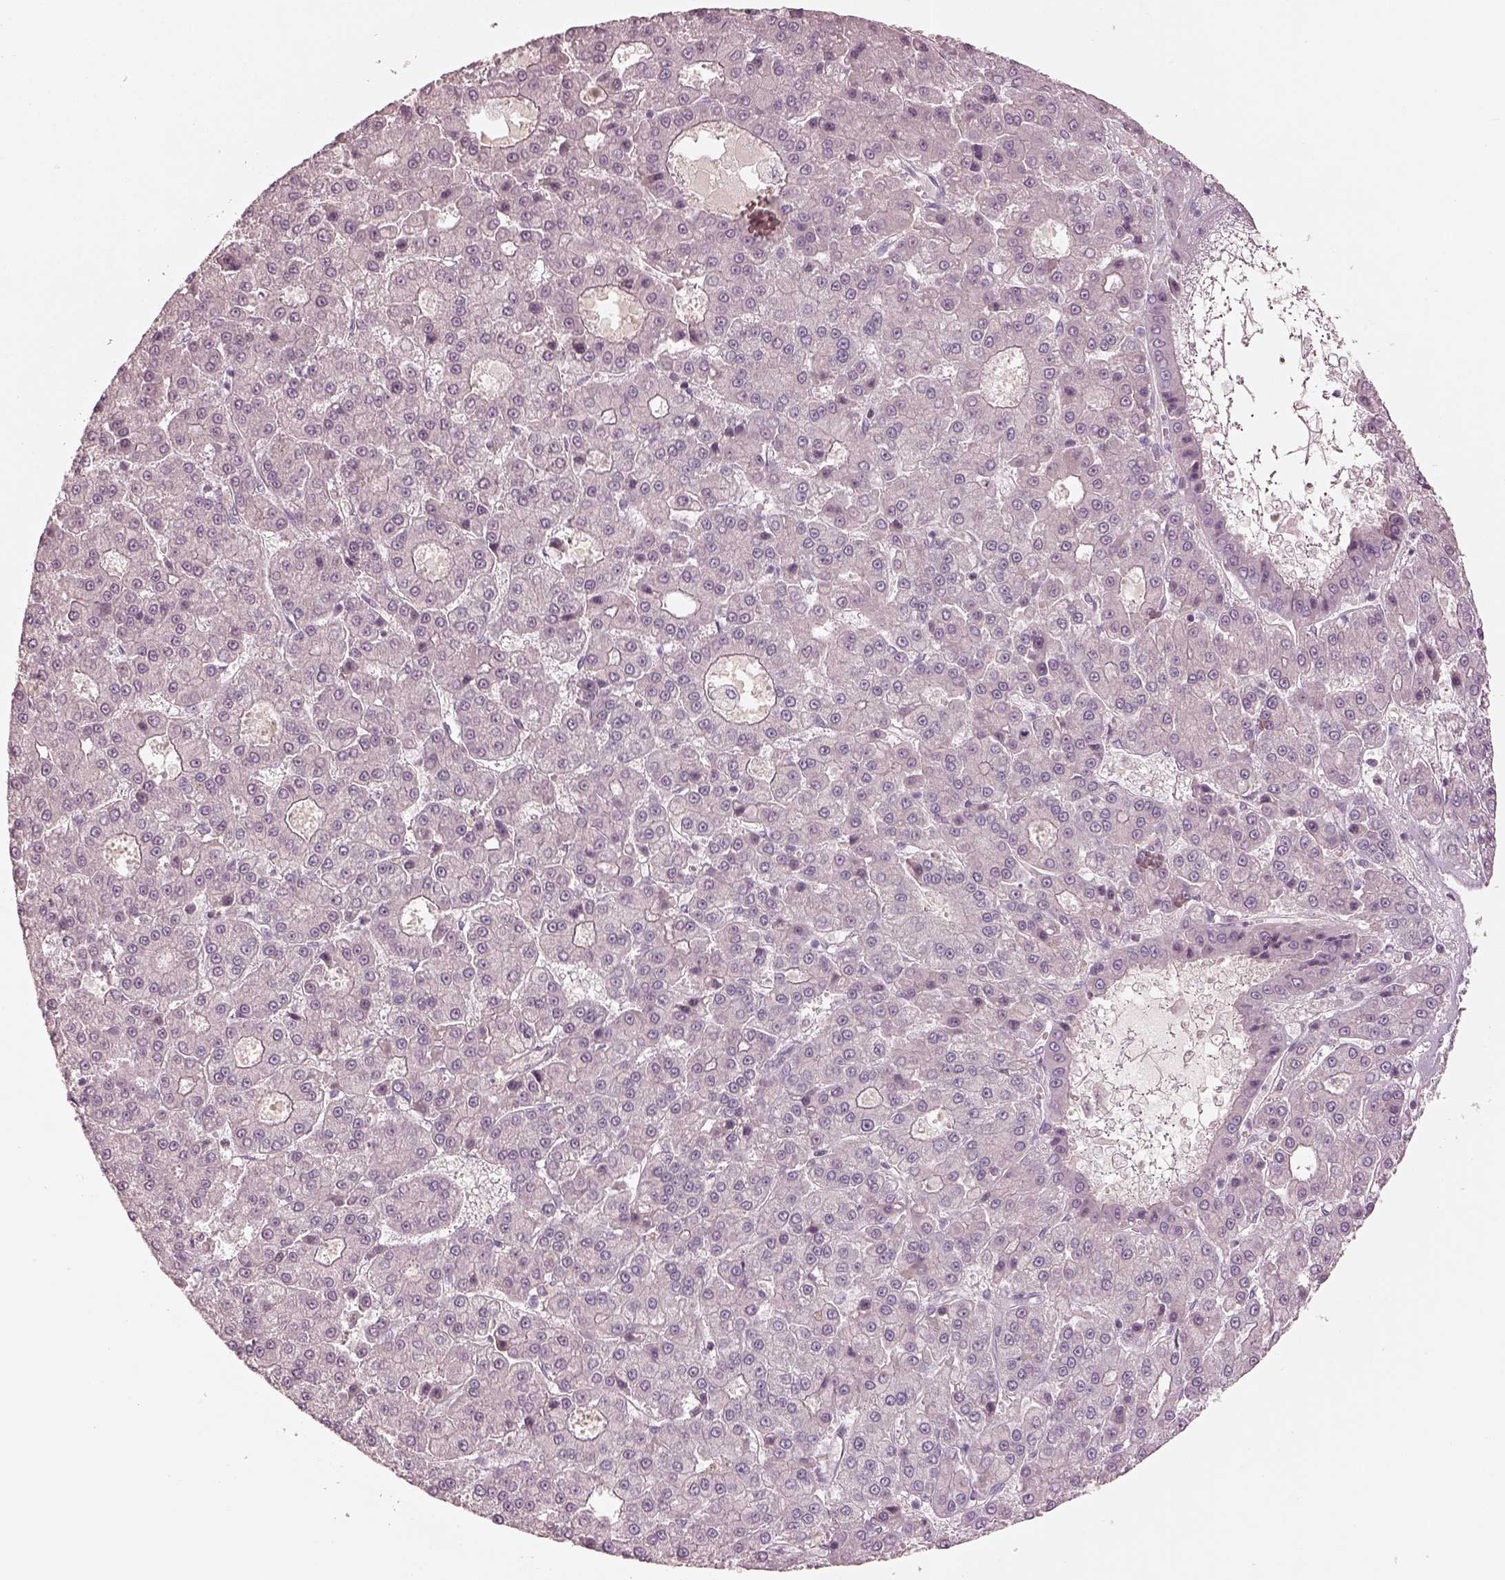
{"staining": {"intensity": "negative", "quantity": "none", "location": "none"}, "tissue": "liver cancer", "cell_type": "Tumor cells", "image_type": "cancer", "snomed": [{"axis": "morphology", "description": "Carcinoma, Hepatocellular, NOS"}, {"axis": "topography", "description": "Liver"}], "caption": "Liver cancer (hepatocellular carcinoma) was stained to show a protein in brown. There is no significant positivity in tumor cells.", "gene": "SPATA6L", "patient": {"sex": "male", "age": 70}}